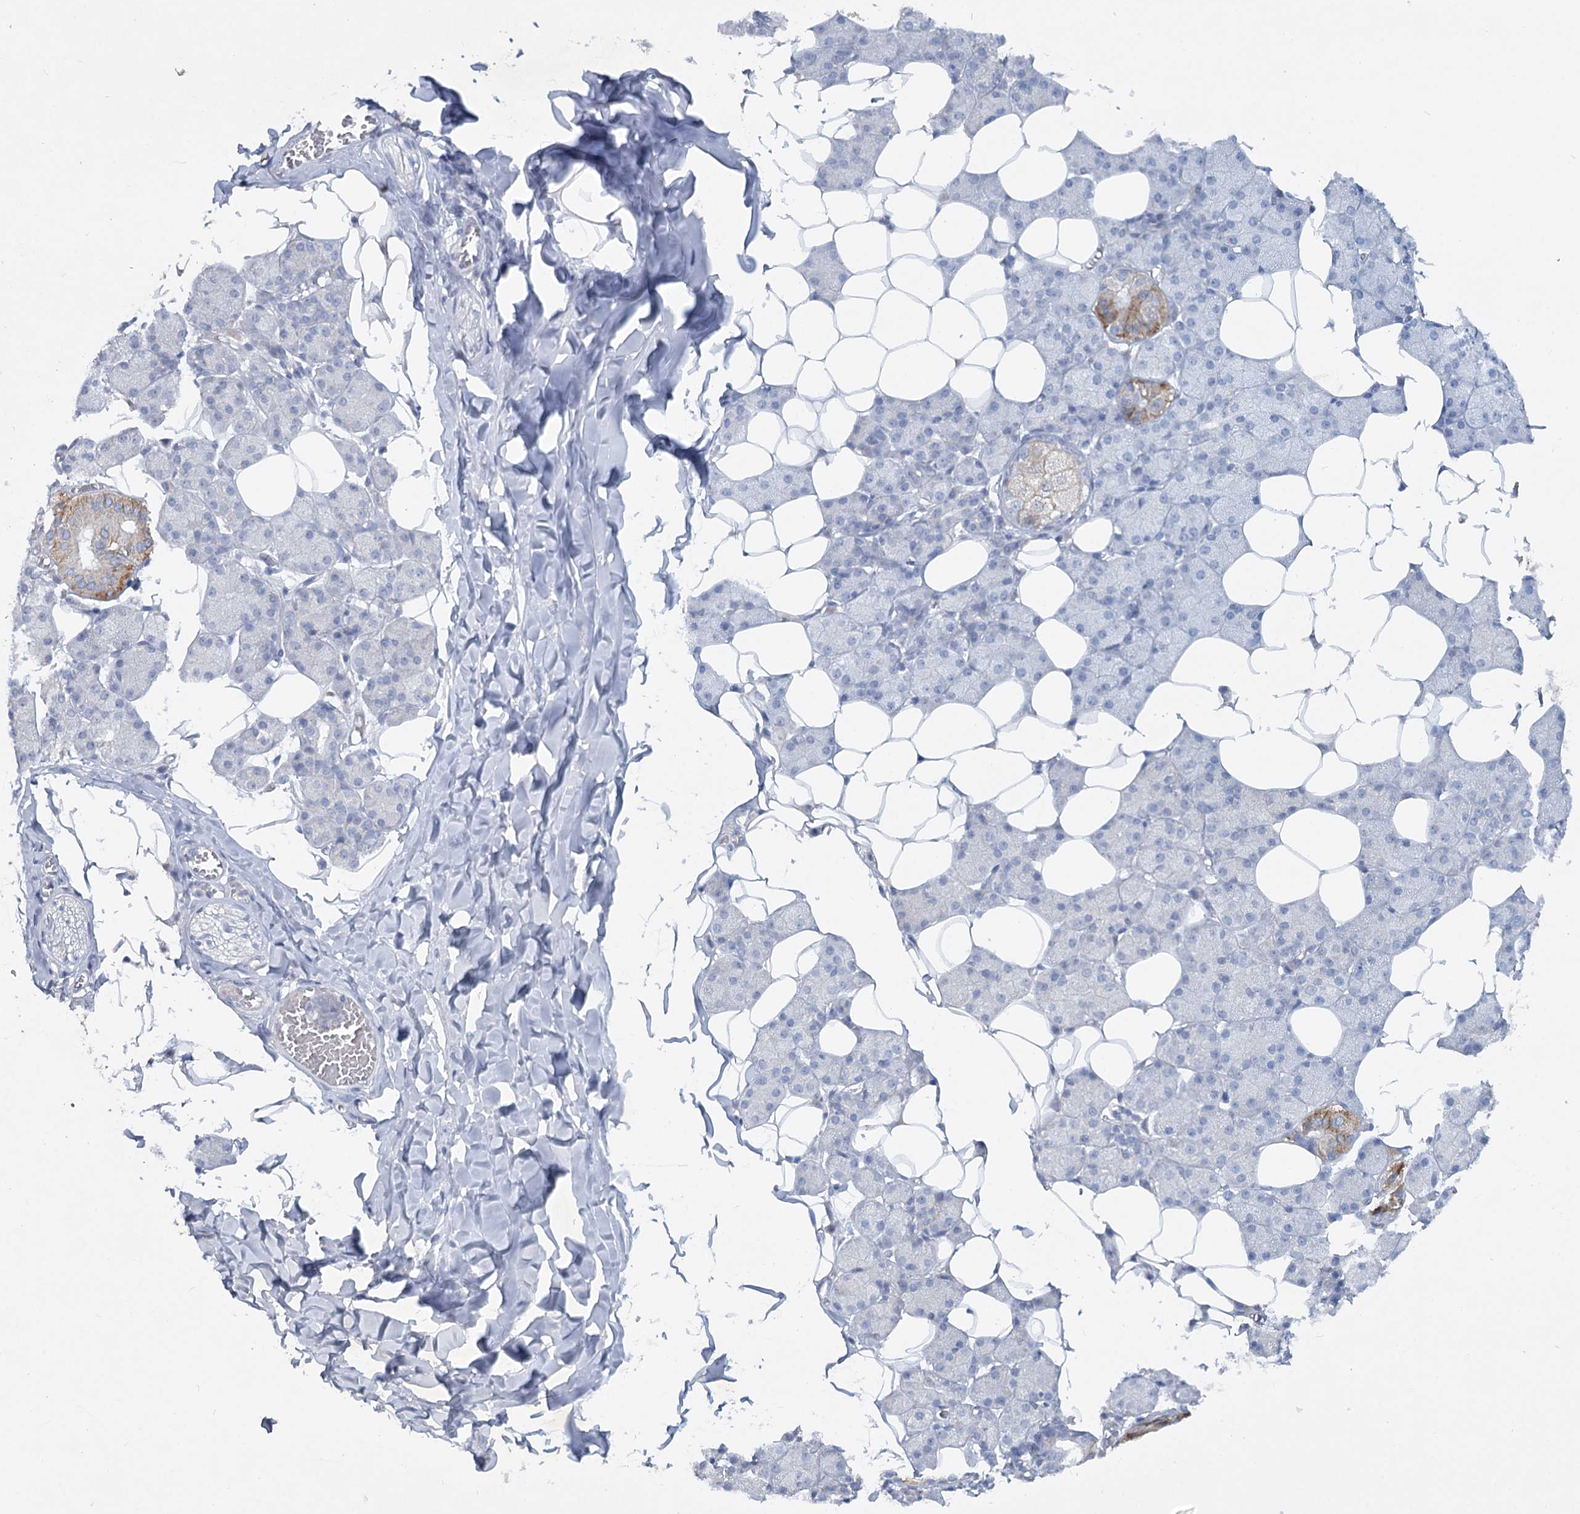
{"staining": {"intensity": "weak", "quantity": "<25%", "location": "cytoplasmic/membranous"}, "tissue": "salivary gland", "cell_type": "Glandular cells", "image_type": "normal", "snomed": [{"axis": "morphology", "description": "Normal tissue, NOS"}, {"axis": "topography", "description": "Salivary gland"}], "caption": "DAB immunohistochemical staining of unremarkable human salivary gland exhibits no significant positivity in glandular cells.", "gene": "MAP3K13", "patient": {"sex": "female", "age": 33}}